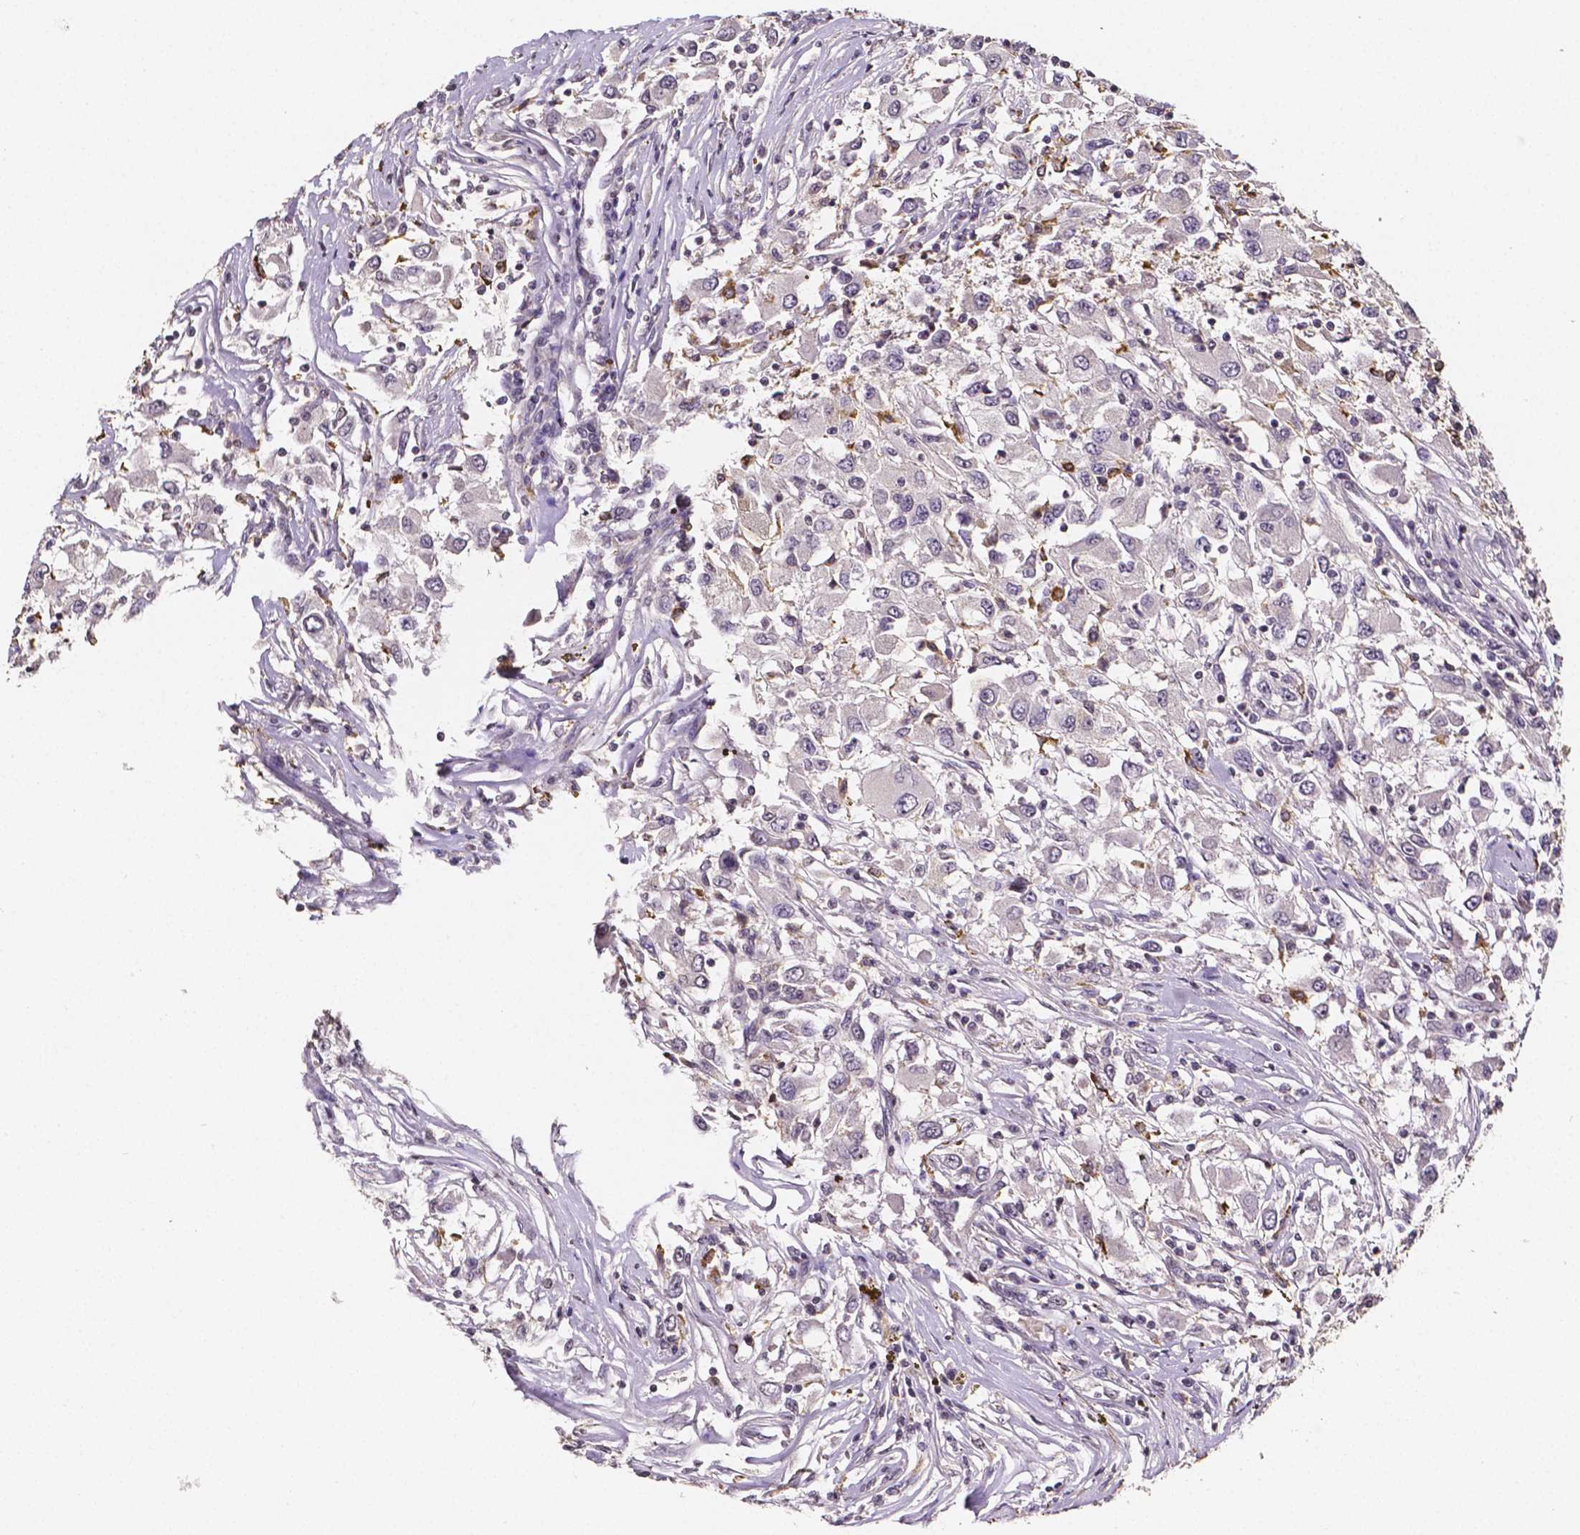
{"staining": {"intensity": "negative", "quantity": "none", "location": "none"}, "tissue": "renal cancer", "cell_type": "Tumor cells", "image_type": "cancer", "snomed": [{"axis": "morphology", "description": "Adenocarcinoma, NOS"}, {"axis": "topography", "description": "Kidney"}], "caption": "This micrograph is of adenocarcinoma (renal) stained with IHC to label a protein in brown with the nuclei are counter-stained blue. There is no positivity in tumor cells.", "gene": "NRGN", "patient": {"sex": "female", "age": 67}}